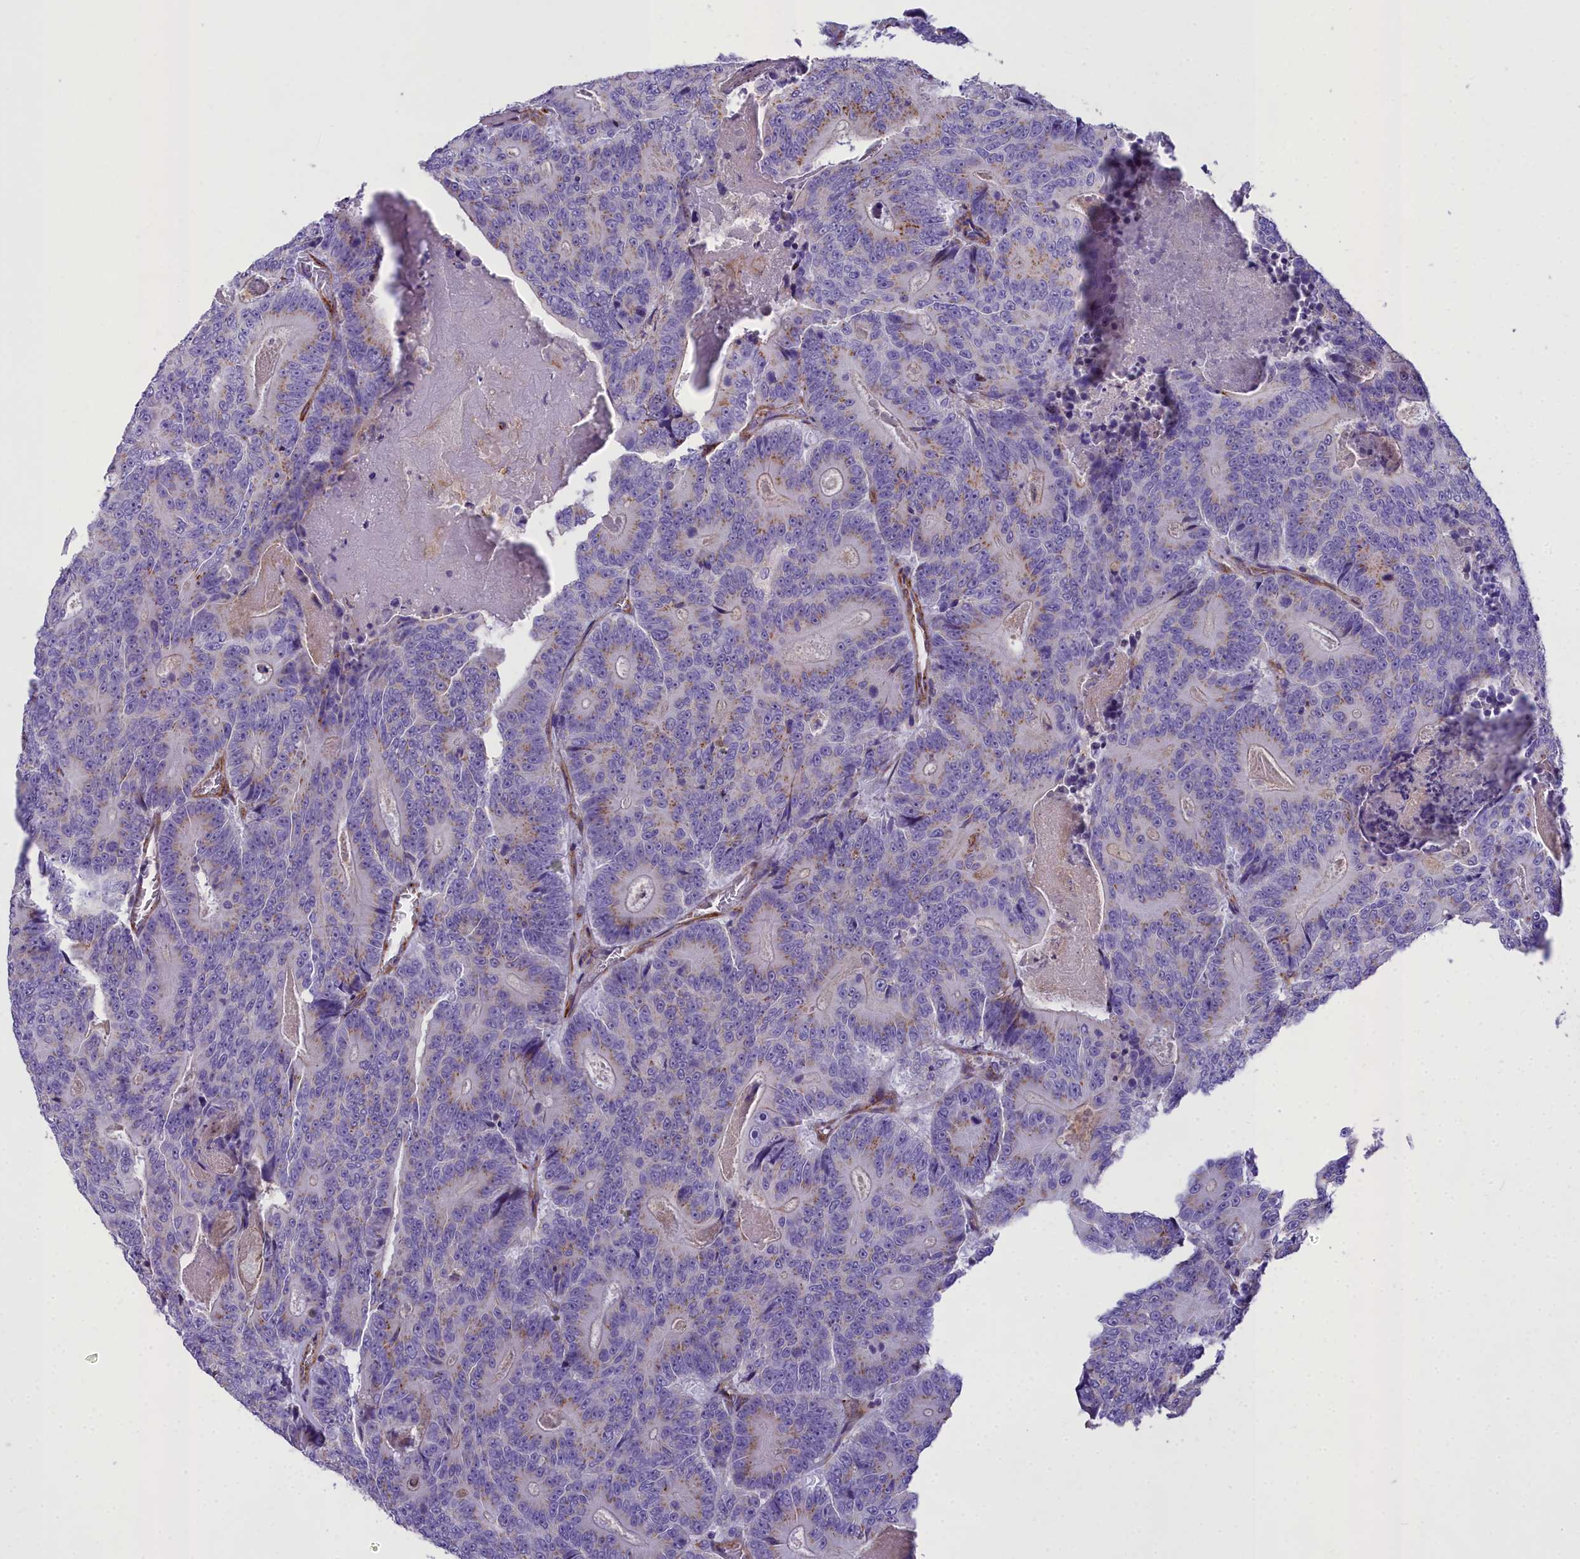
{"staining": {"intensity": "weak", "quantity": "25%-75%", "location": "cytoplasmic/membranous"}, "tissue": "colorectal cancer", "cell_type": "Tumor cells", "image_type": "cancer", "snomed": [{"axis": "morphology", "description": "Adenocarcinoma, NOS"}, {"axis": "topography", "description": "Colon"}], "caption": "The immunohistochemical stain highlights weak cytoplasmic/membranous positivity in tumor cells of colorectal cancer (adenocarcinoma) tissue.", "gene": "GFRA1", "patient": {"sex": "male", "age": 83}}